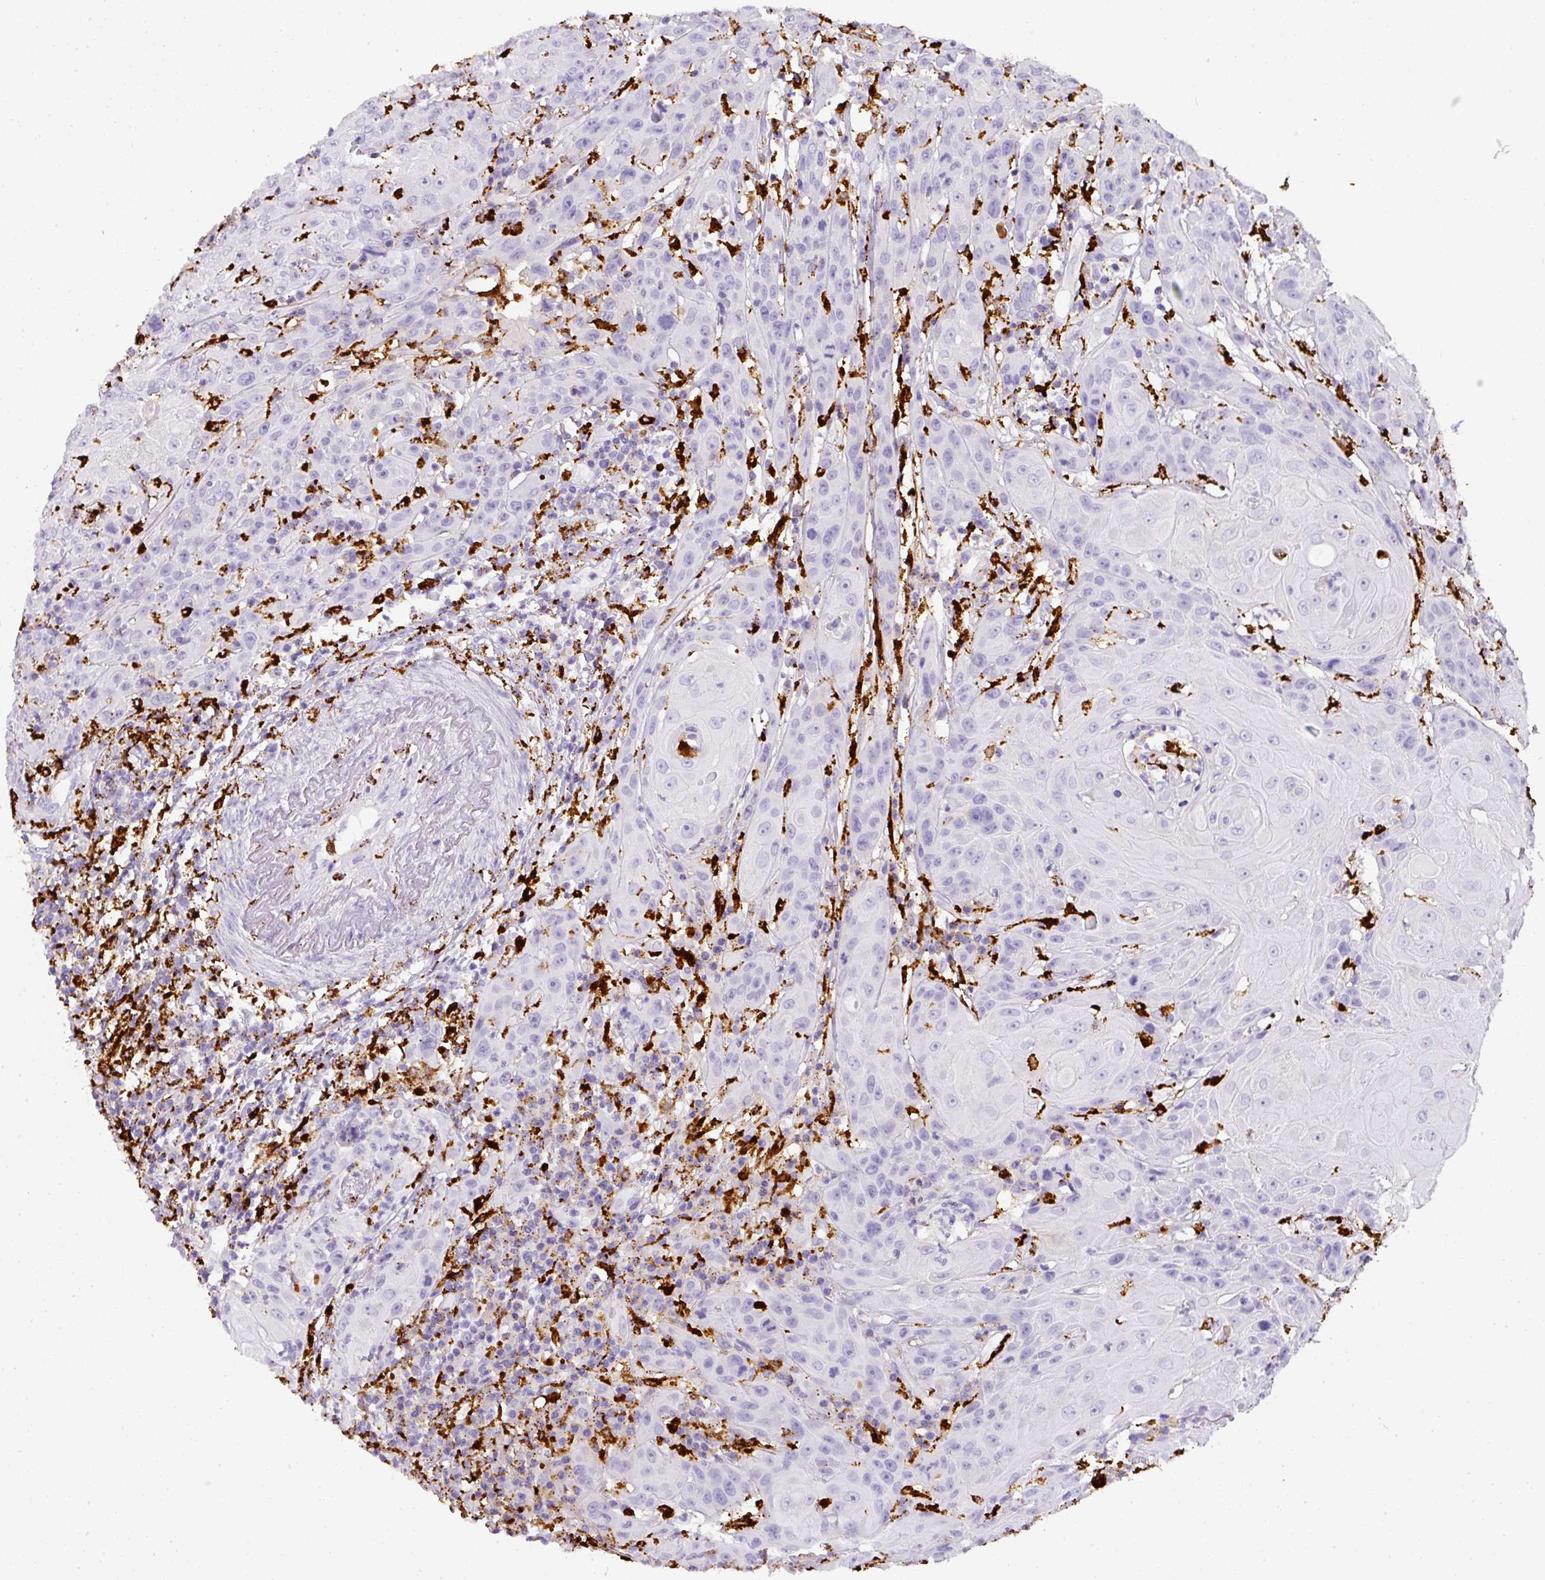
{"staining": {"intensity": "negative", "quantity": "none", "location": "none"}, "tissue": "head and neck cancer", "cell_type": "Tumor cells", "image_type": "cancer", "snomed": [{"axis": "morphology", "description": "Squamous cell carcinoma, NOS"}, {"axis": "topography", "description": "Skin"}, {"axis": "topography", "description": "Head-Neck"}], "caption": "High magnification brightfield microscopy of head and neck cancer stained with DAB (brown) and counterstained with hematoxylin (blue): tumor cells show no significant staining.", "gene": "MMACHC", "patient": {"sex": "male", "age": 80}}